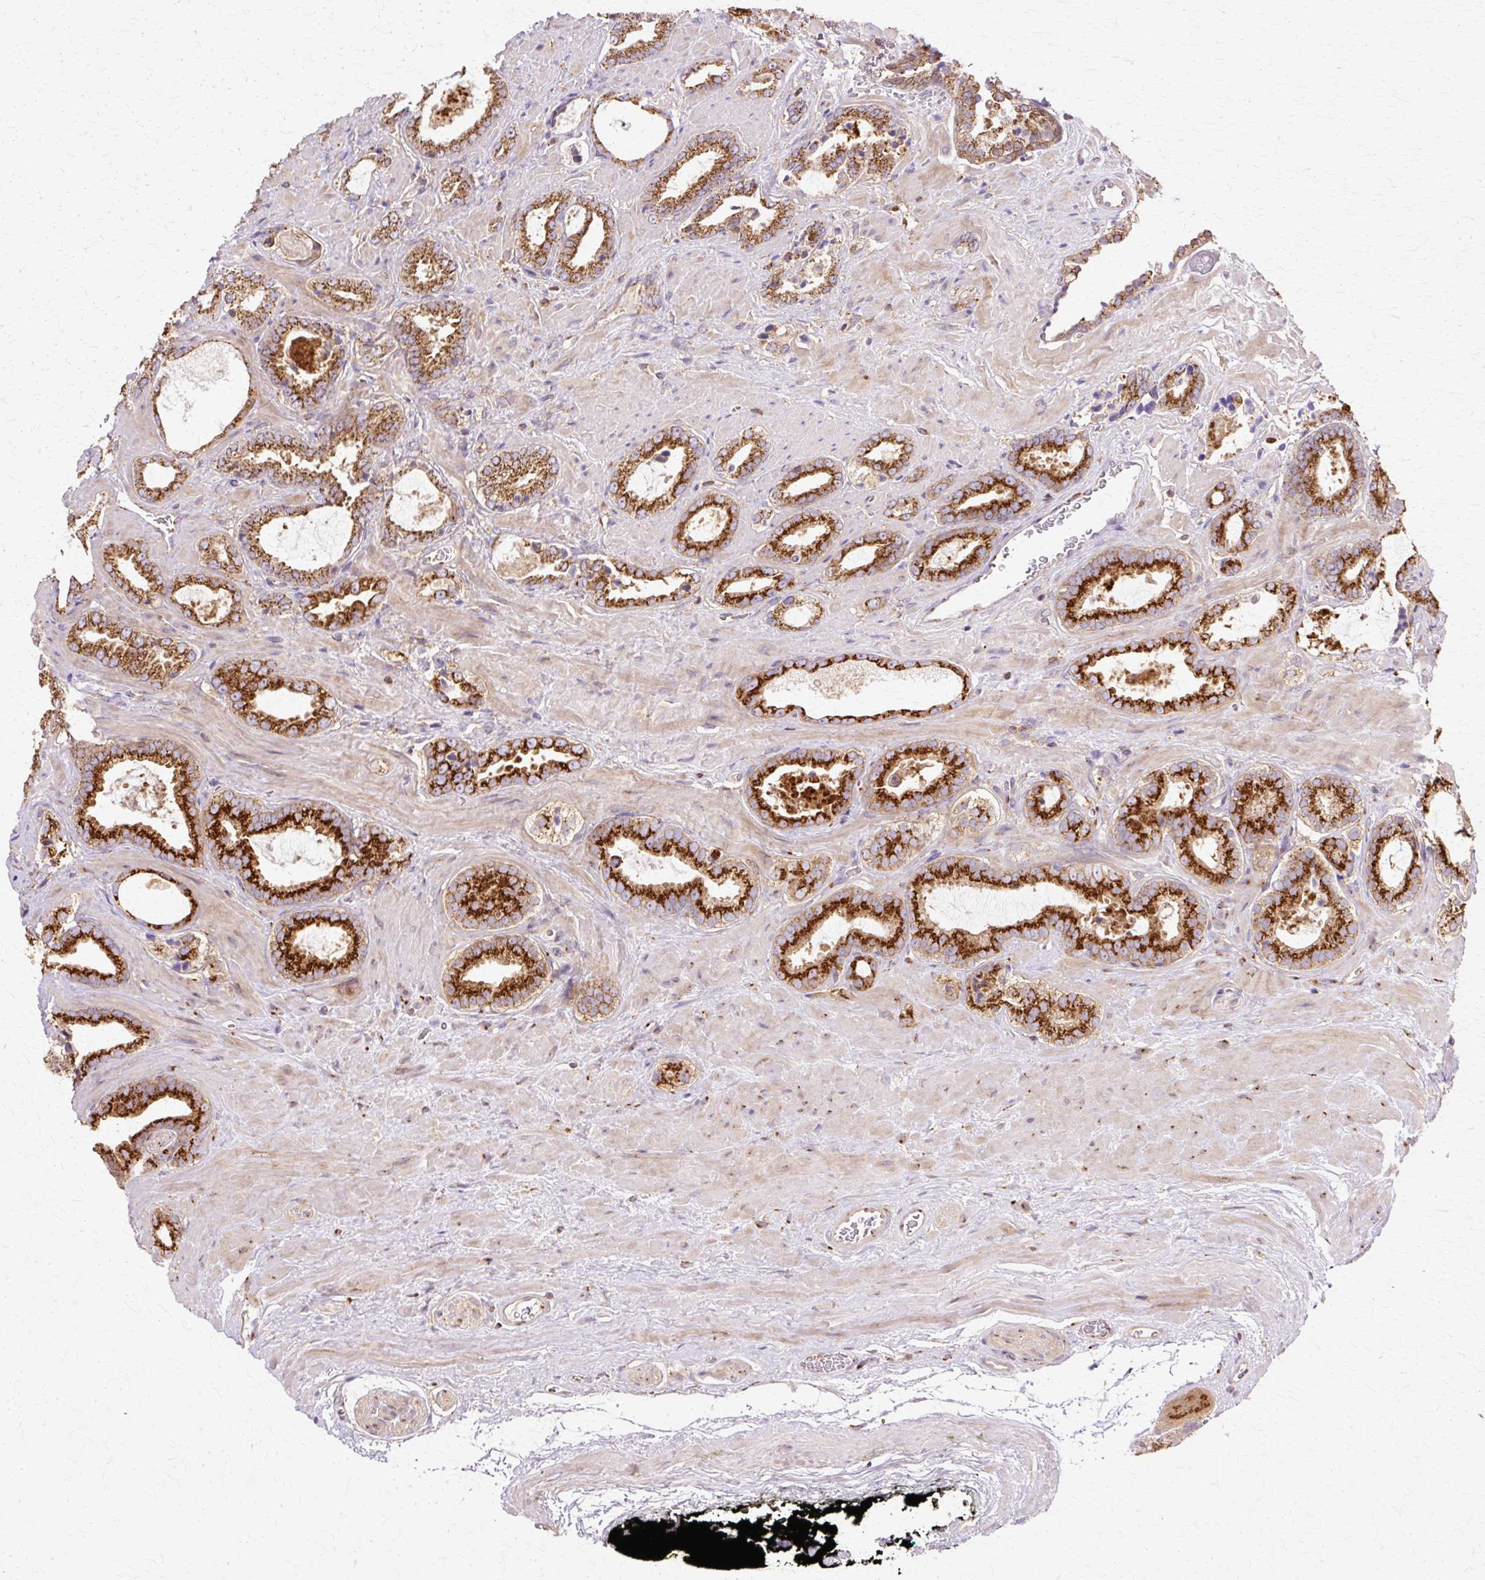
{"staining": {"intensity": "strong", "quantity": ">75%", "location": "cytoplasmic/membranous"}, "tissue": "prostate cancer", "cell_type": "Tumor cells", "image_type": "cancer", "snomed": [{"axis": "morphology", "description": "Adenocarcinoma, Low grade"}, {"axis": "topography", "description": "Prostate"}], "caption": "Low-grade adenocarcinoma (prostate) stained with a protein marker exhibits strong staining in tumor cells.", "gene": "COPB1", "patient": {"sex": "male", "age": 62}}